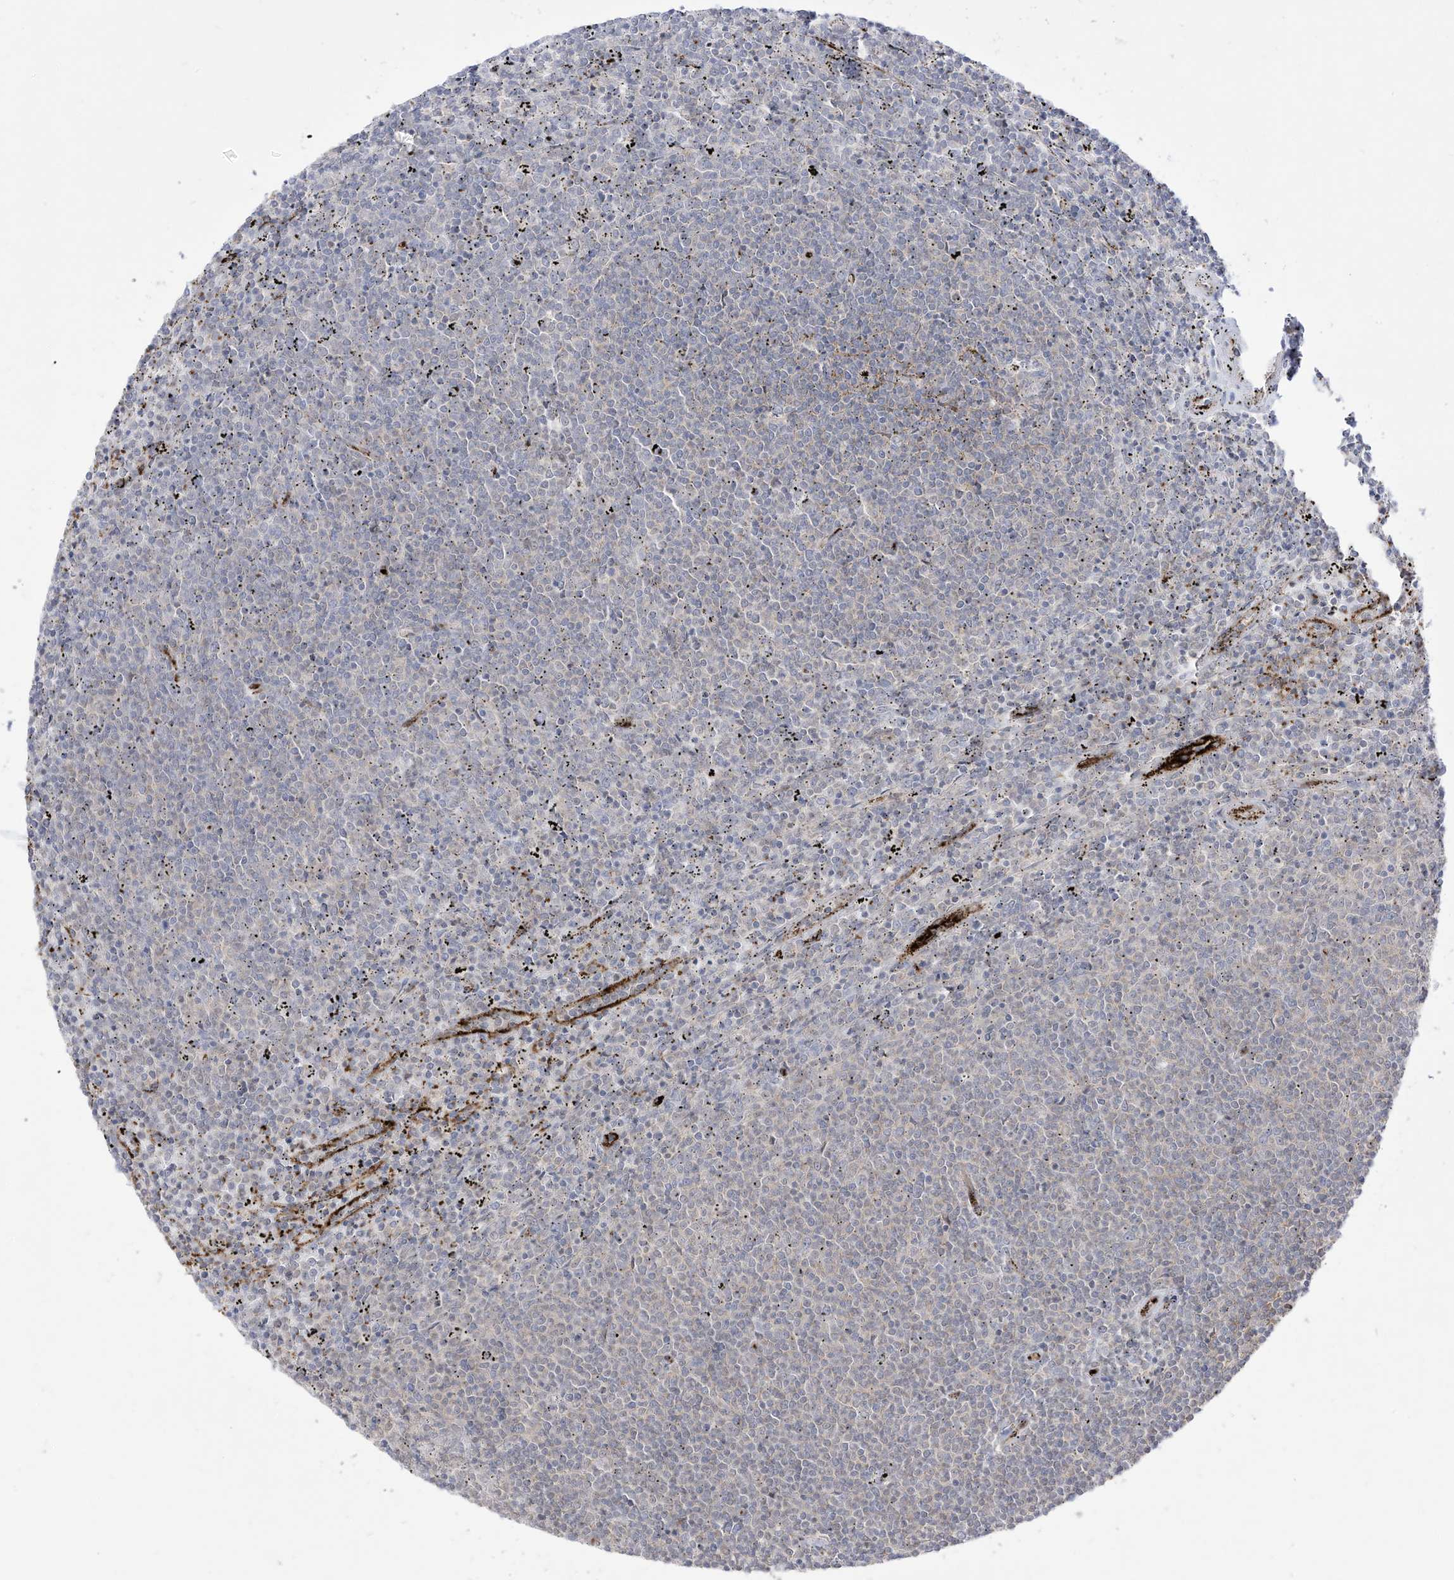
{"staining": {"intensity": "negative", "quantity": "none", "location": "none"}, "tissue": "lymphoma", "cell_type": "Tumor cells", "image_type": "cancer", "snomed": [{"axis": "morphology", "description": "Malignant lymphoma, non-Hodgkin's type, Low grade"}, {"axis": "topography", "description": "Spleen"}], "caption": "Tumor cells show no significant staining in malignant lymphoma, non-Hodgkin's type (low-grade). (IHC, brightfield microscopy, high magnification).", "gene": "ZGRF1", "patient": {"sex": "female", "age": 50}}